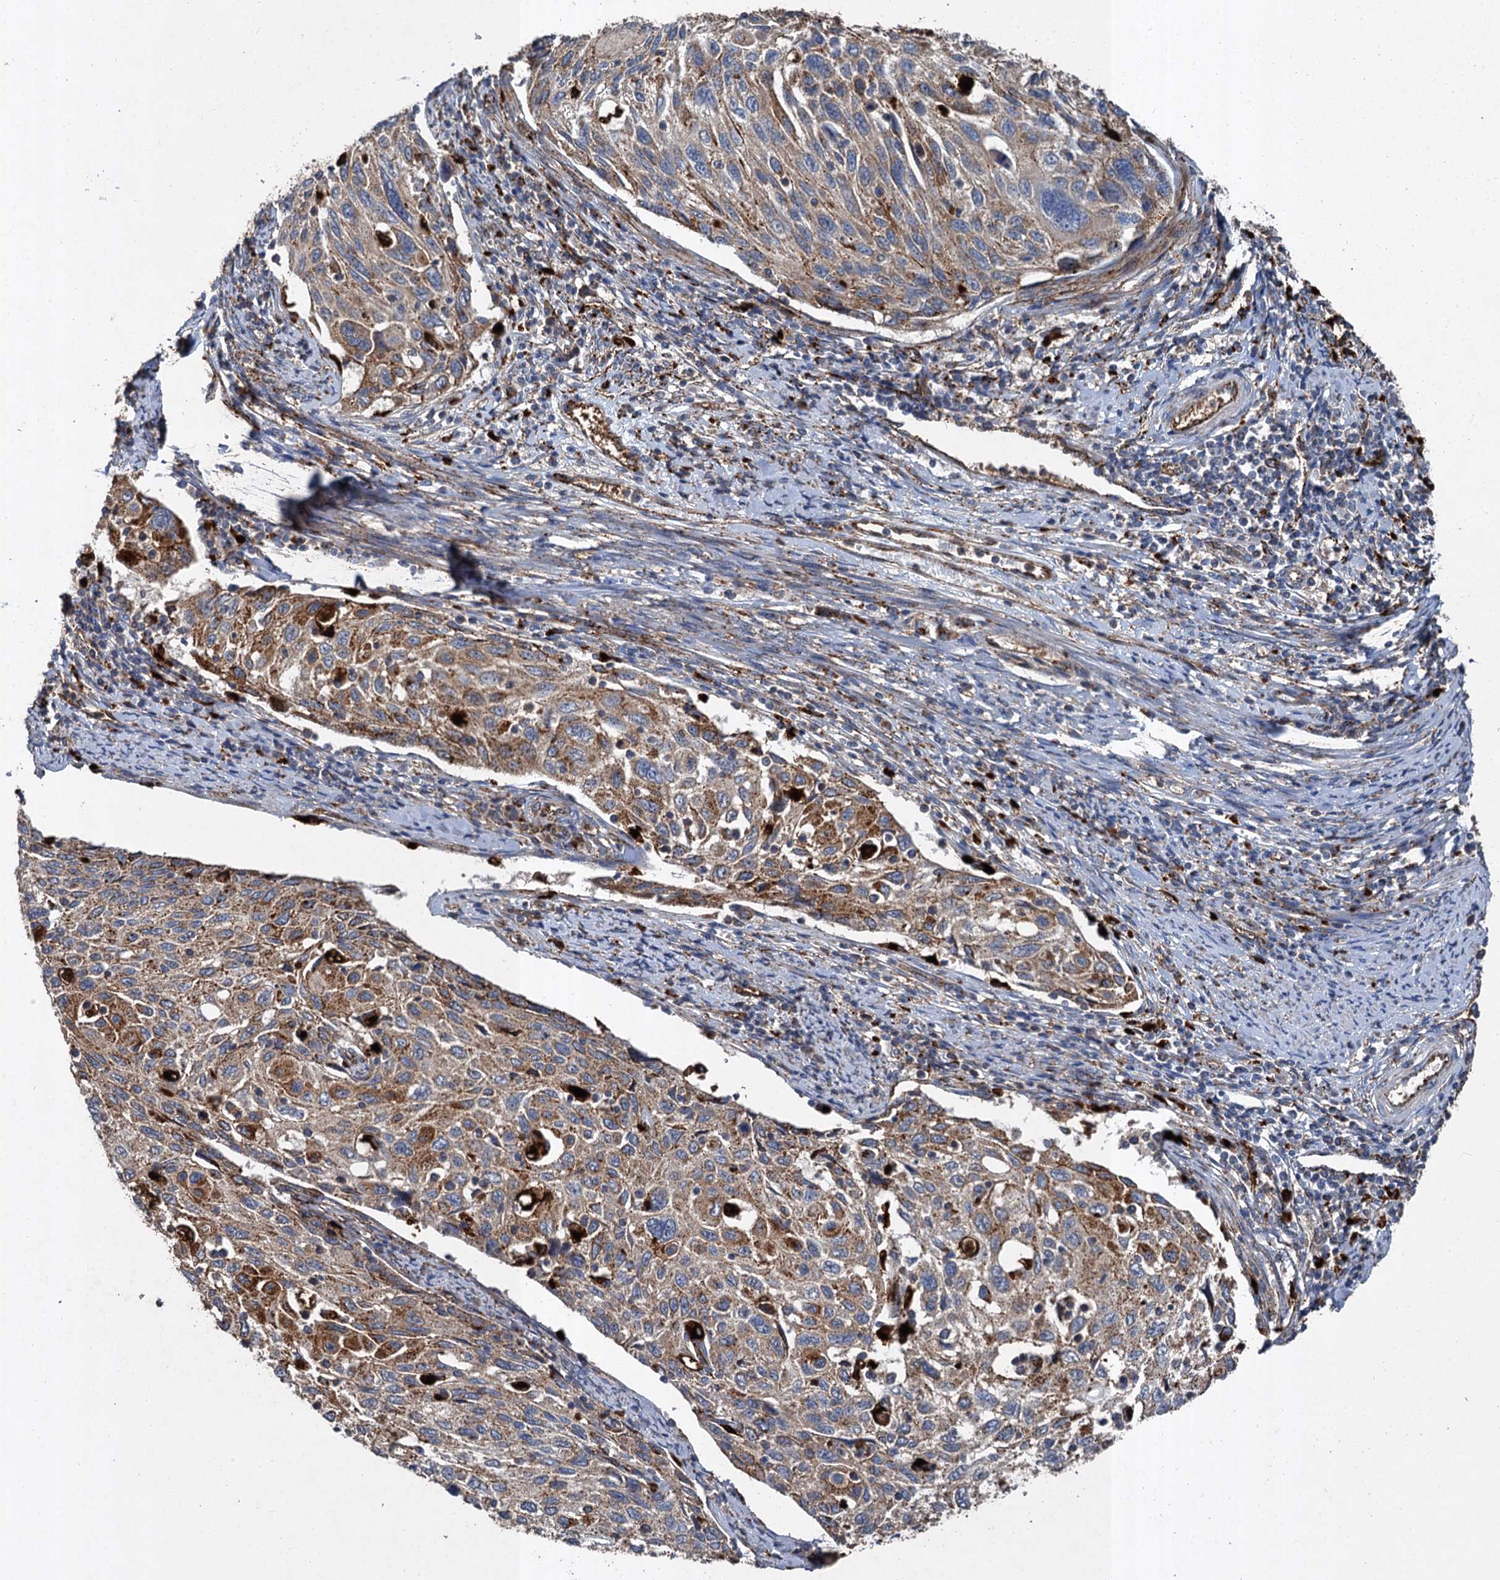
{"staining": {"intensity": "strong", "quantity": "25%-75%", "location": "cytoplasmic/membranous"}, "tissue": "cervical cancer", "cell_type": "Tumor cells", "image_type": "cancer", "snomed": [{"axis": "morphology", "description": "Squamous cell carcinoma, NOS"}, {"axis": "topography", "description": "Cervix"}], "caption": "Human cervical squamous cell carcinoma stained for a protein (brown) exhibits strong cytoplasmic/membranous positive positivity in about 25%-75% of tumor cells.", "gene": "GBA1", "patient": {"sex": "female", "age": 70}}